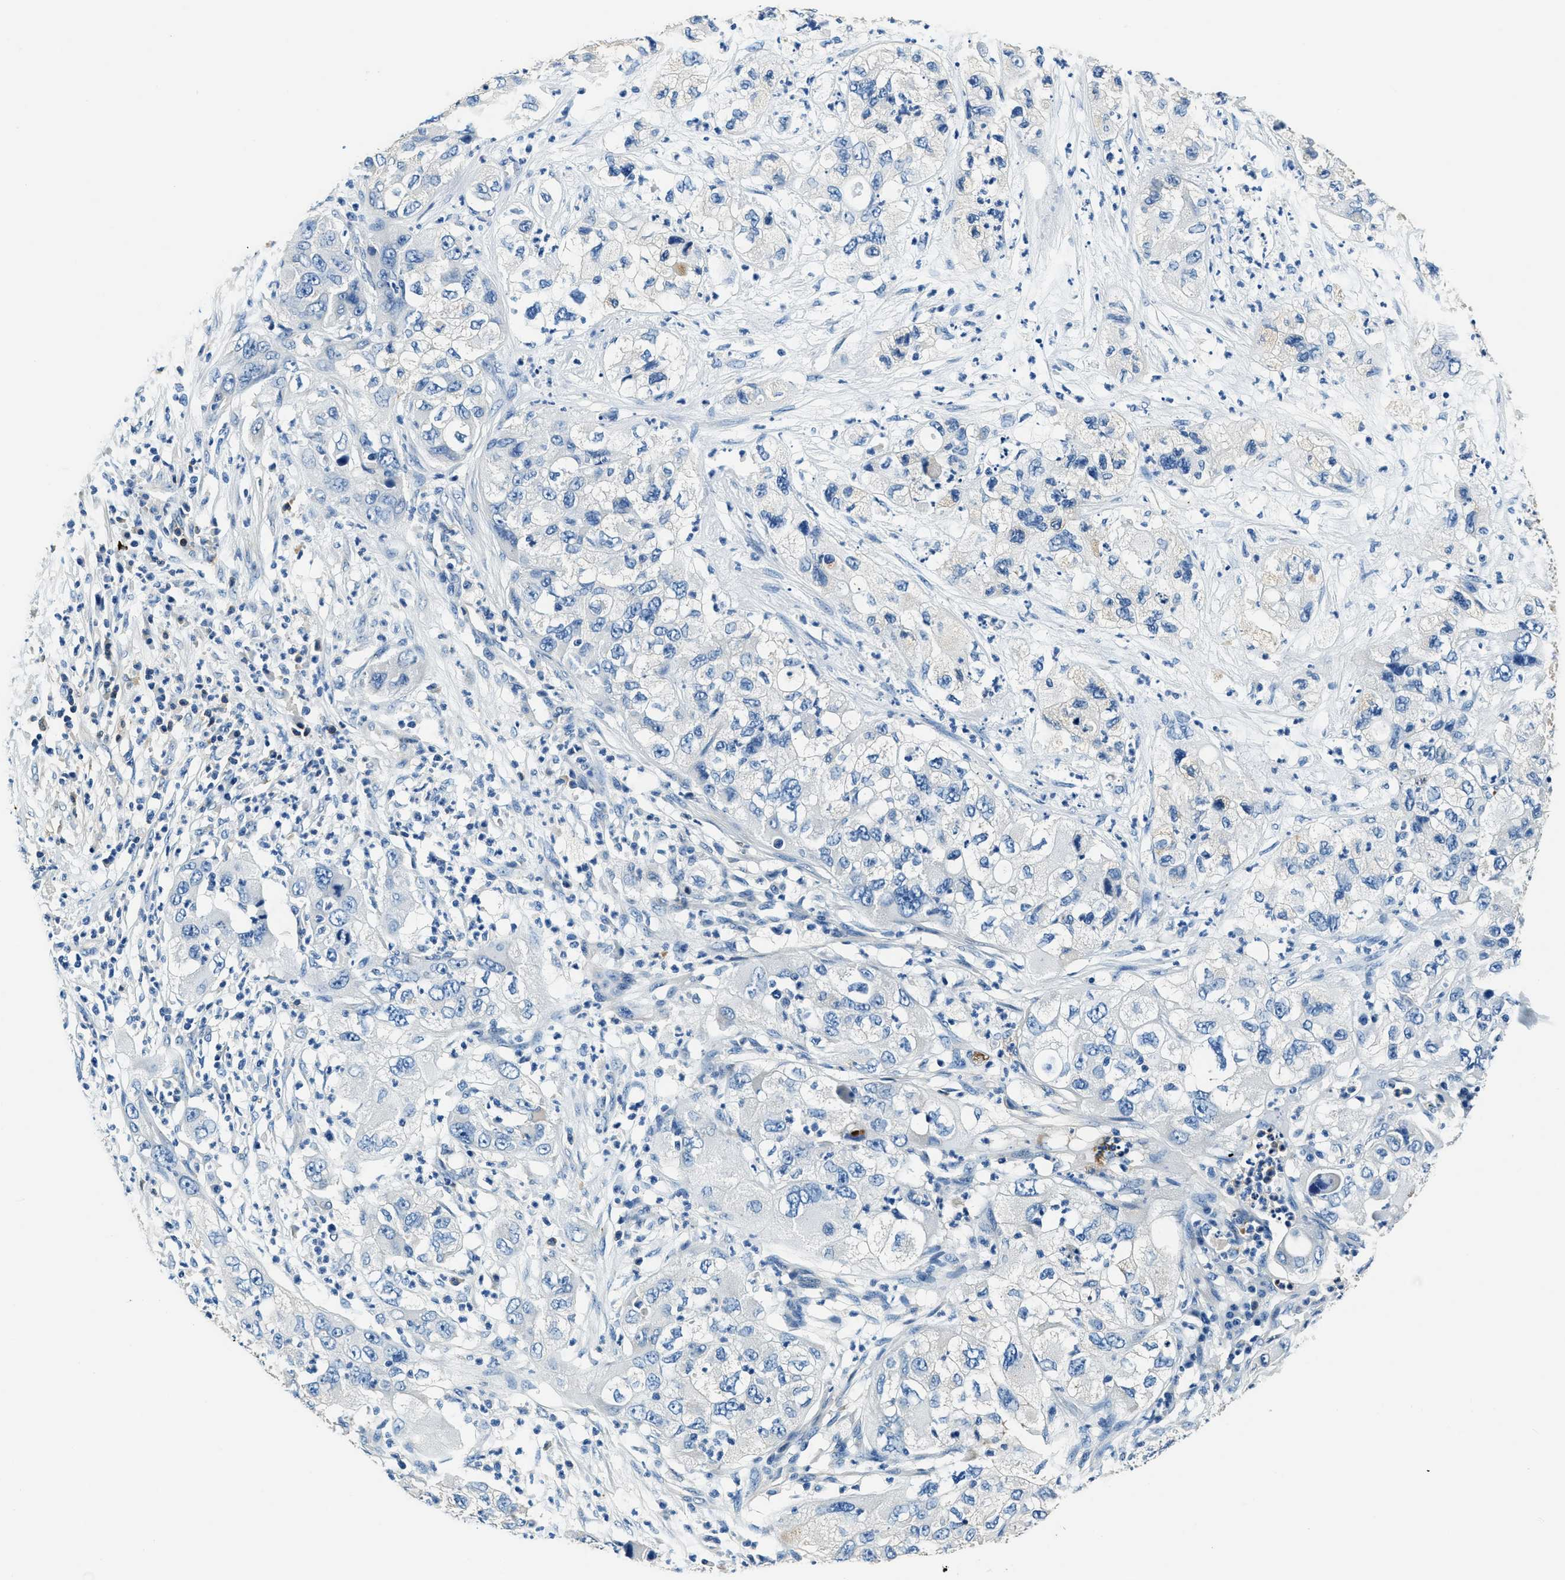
{"staining": {"intensity": "negative", "quantity": "none", "location": "none"}, "tissue": "pancreatic cancer", "cell_type": "Tumor cells", "image_type": "cancer", "snomed": [{"axis": "morphology", "description": "Adenocarcinoma, NOS"}, {"axis": "topography", "description": "Pancreas"}], "caption": "IHC of human adenocarcinoma (pancreatic) demonstrates no staining in tumor cells.", "gene": "TMEM186", "patient": {"sex": "female", "age": 78}}